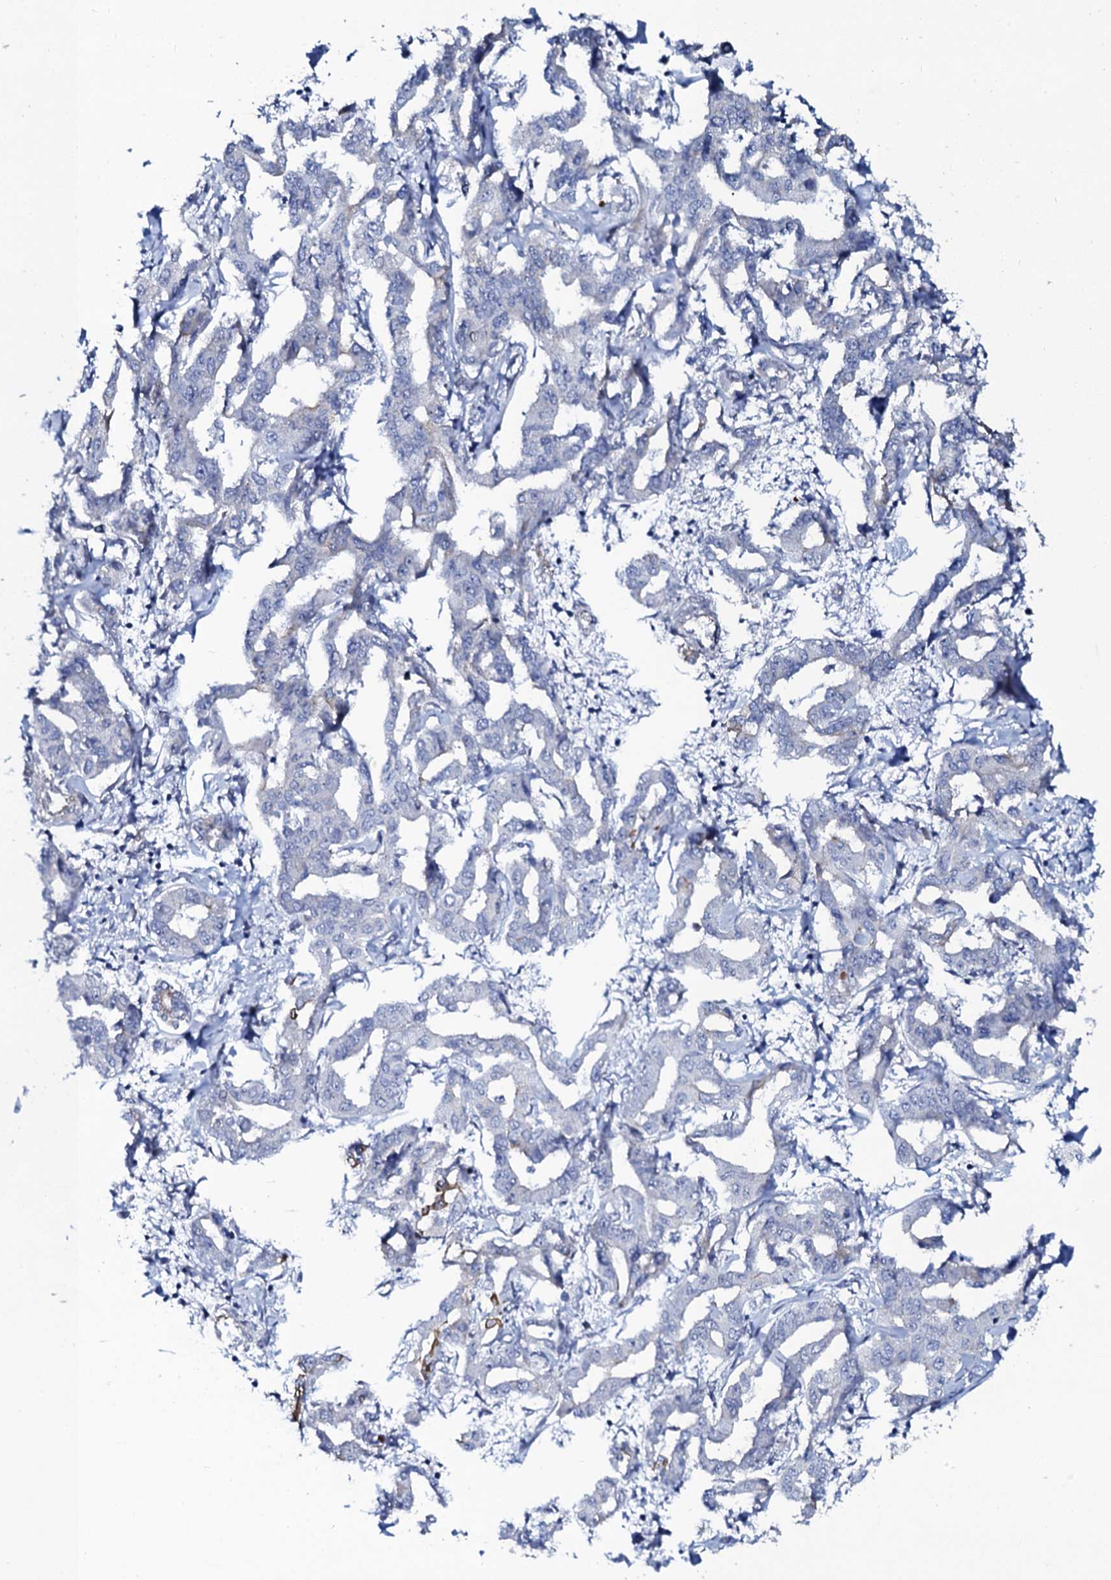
{"staining": {"intensity": "negative", "quantity": "none", "location": "none"}, "tissue": "liver cancer", "cell_type": "Tumor cells", "image_type": "cancer", "snomed": [{"axis": "morphology", "description": "Cholangiocarcinoma"}, {"axis": "topography", "description": "Liver"}], "caption": "High magnification brightfield microscopy of cholangiocarcinoma (liver) stained with DAB (brown) and counterstained with hematoxylin (blue): tumor cells show no significant staining.", "gene": "C10orf88", "patient": {"sex": "male", "age": 59}}